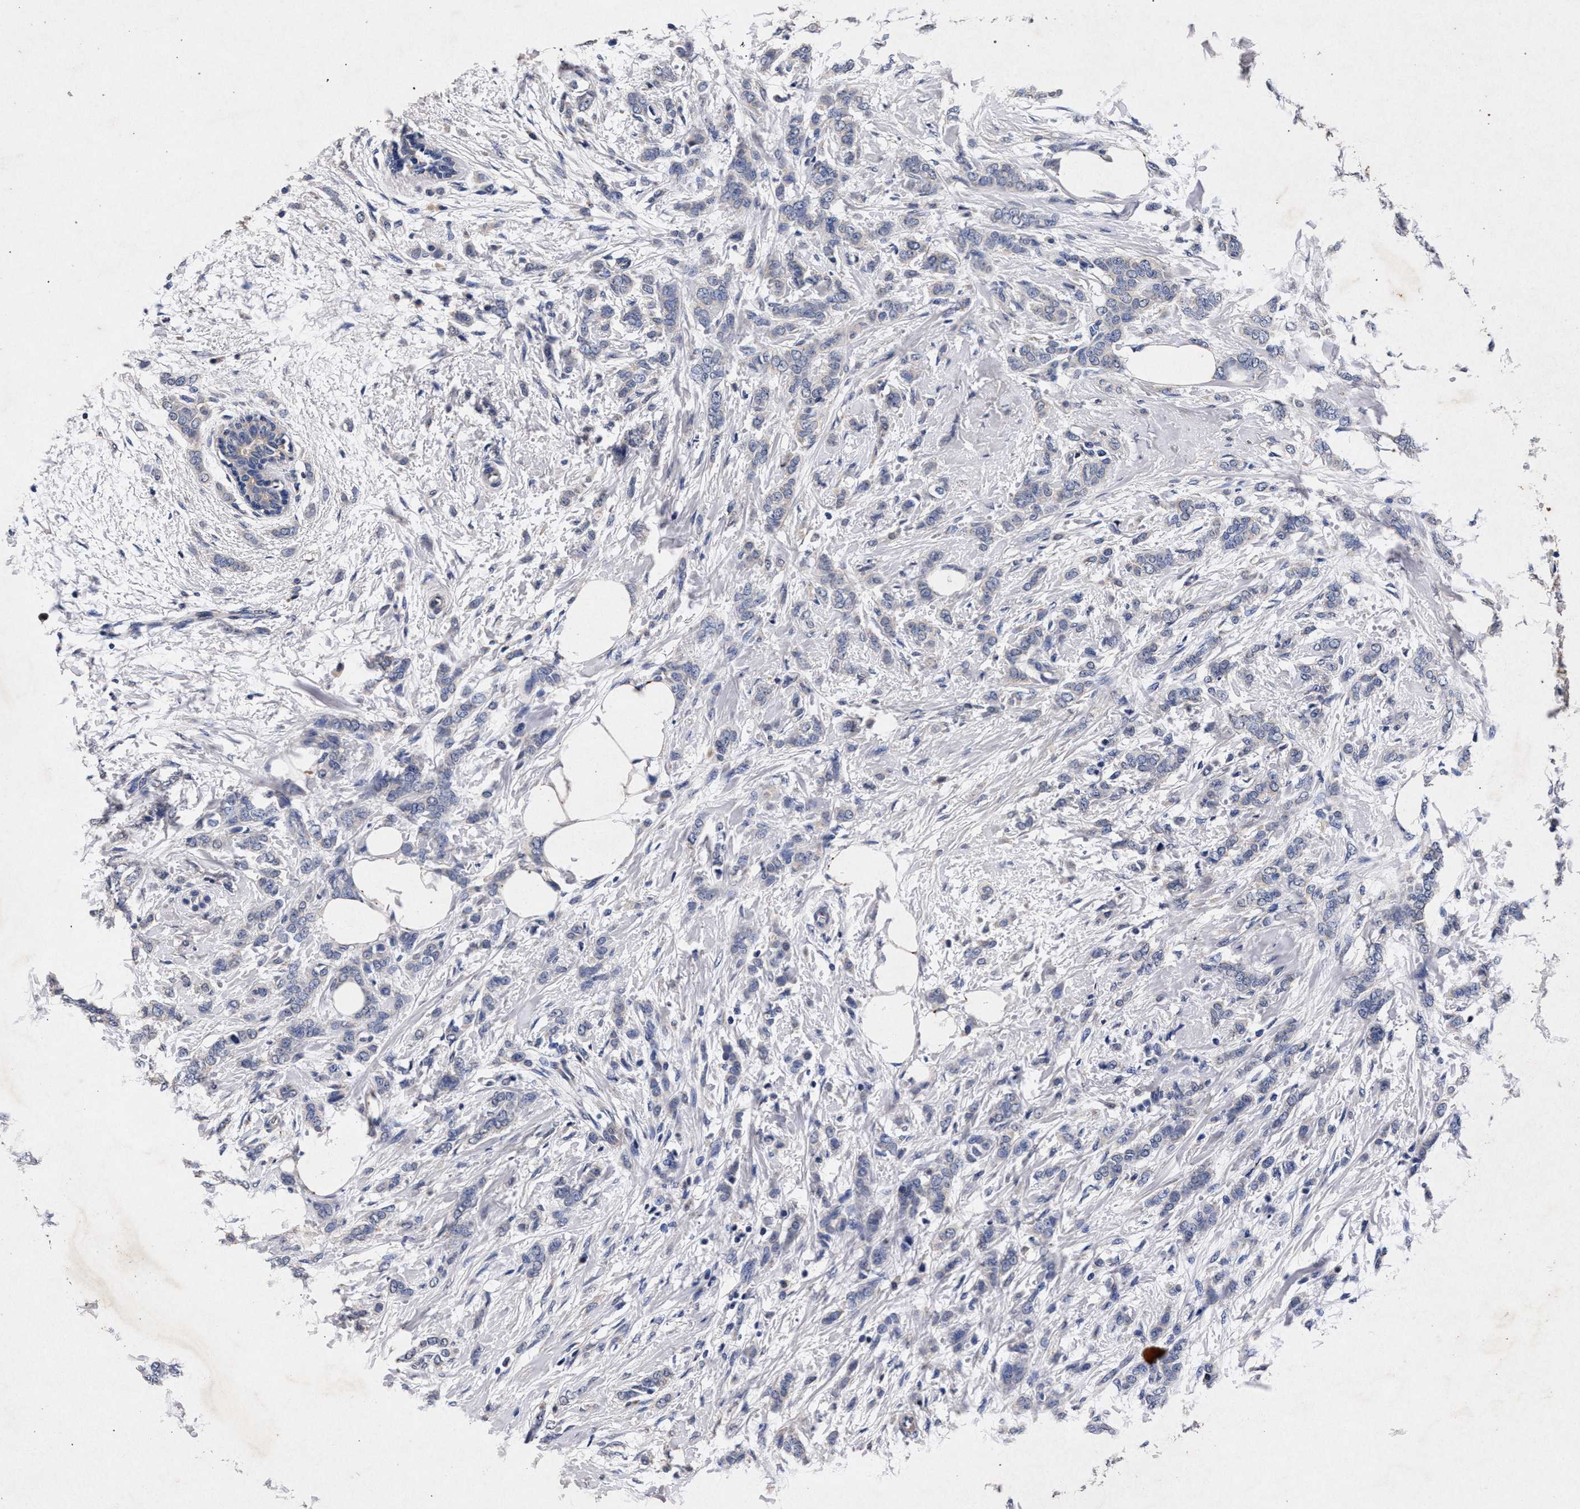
{"staining": {"intensity": "negative", "quantity": "none", "location": "none"}, "tissue": "breast cancer", "cell_type": "Tumor cells", "image_type": "cancer", "snomed": [{"axis": "morphology", "description": "Lobular carcinoma, in situ"}, {"axis": "morphology", "description": "Lobular carcinoma"}, {"axis": "topography", "description": "Breast"}], "caption": "This is a photomicrograph of immunohistochemistry staining of lobular carcinoma (breast), which shows no expression in tumor cells.", "gene": "ATP1A2", "patient": {"sex": "female", "age": 41}}